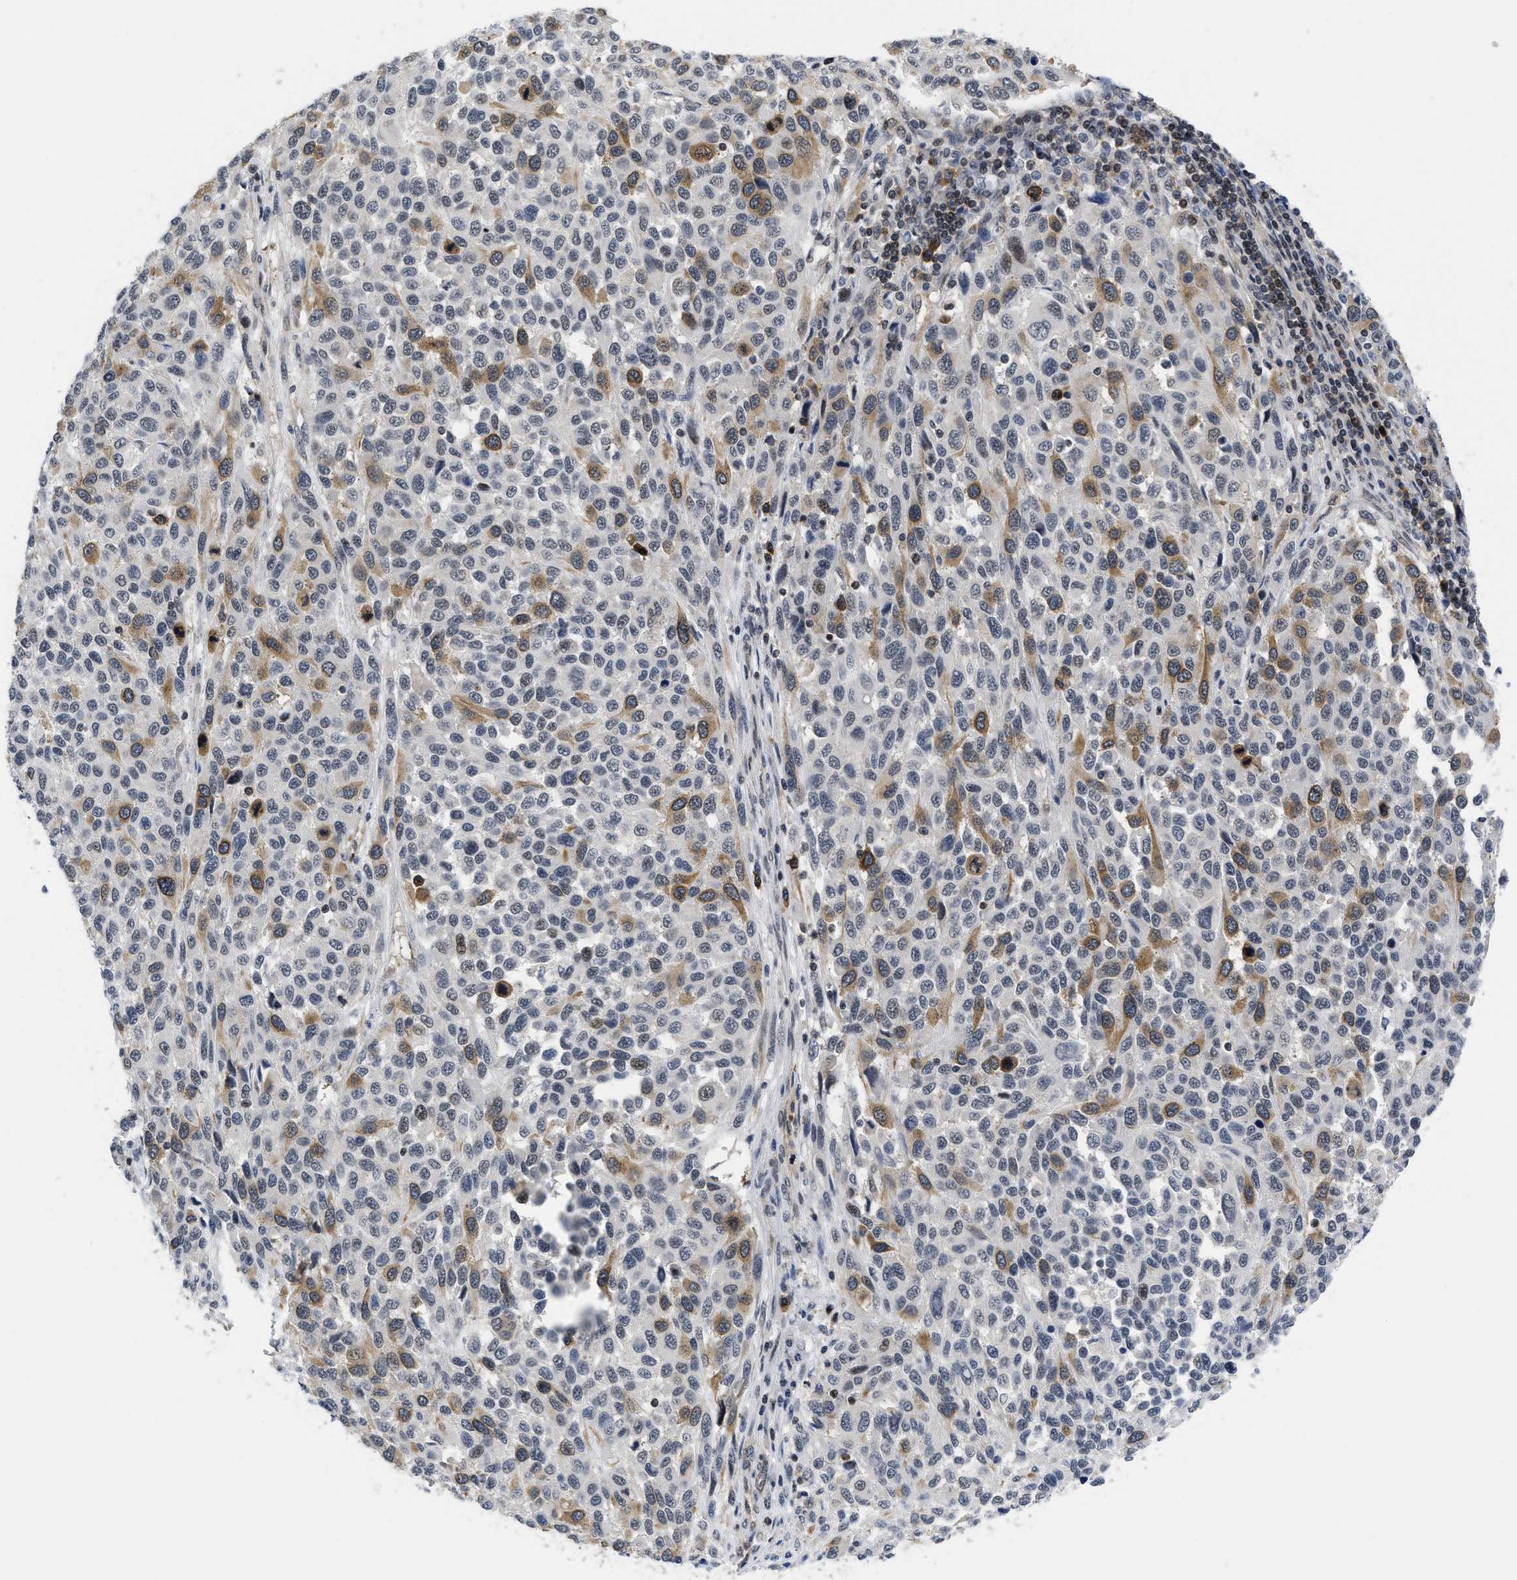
{"staining": {"intensity": "moderate", "quantity": "<25%", "location": "cytoplasmic/membranous"}, "tissue": "melanoma", "cell_type": "Tumor cells", "image_type": "cancer", "snomed": [{"axis": "morphology", "description": "Malignant melanoma, Metastatic site"}, {"axis": "topography", "description": "Lymph node"}], "caption": "Human malignant melanoma (metastatic site) stained with a brown dye reveals moderate cytoplasmic/membranous positive expression in about <25% of tumor cells.", "gene": "HIF1A", "patient": {"sex": "male", "age": 61}}